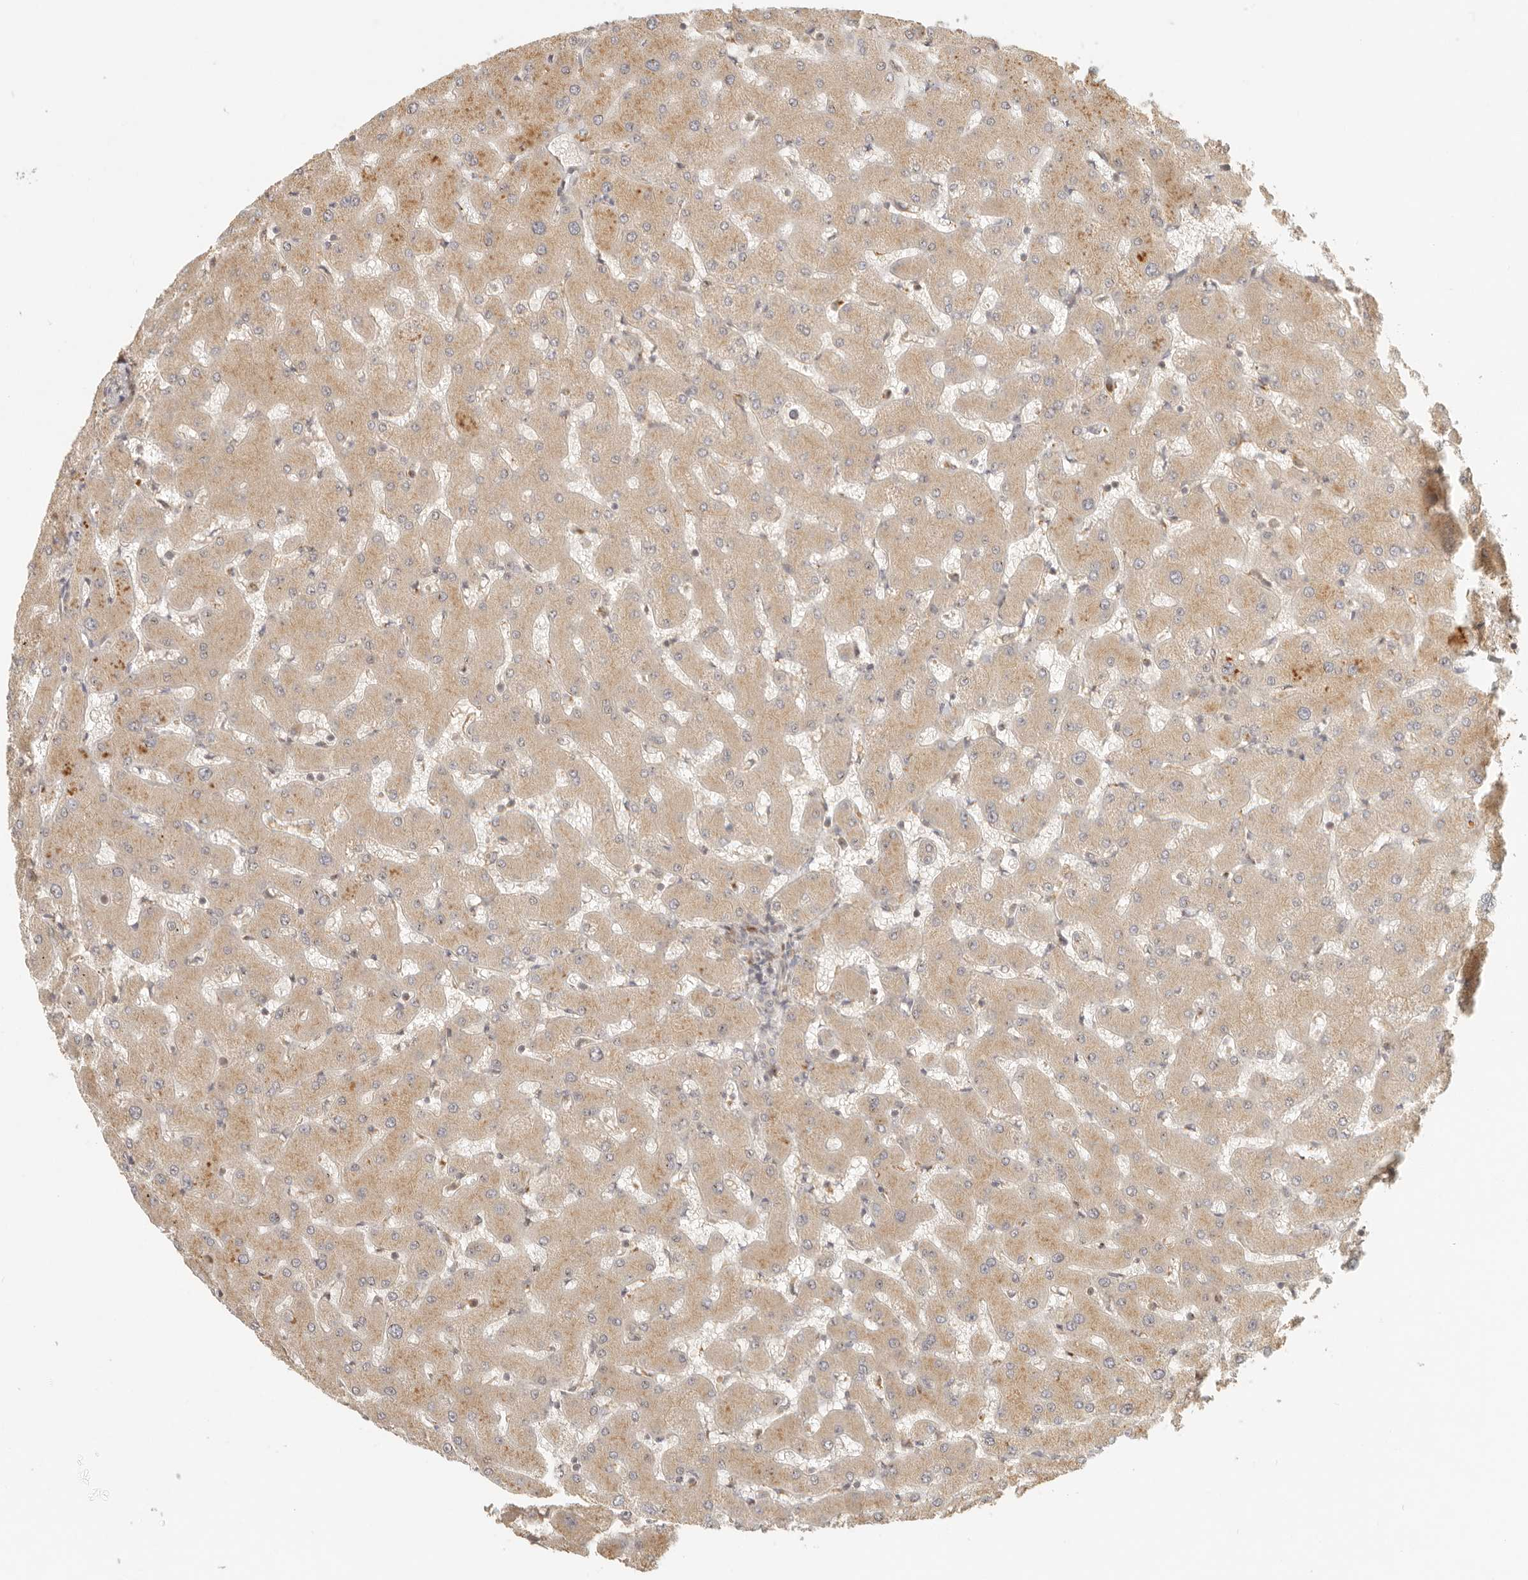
{"staining": {"intensity": "negative", "quantity": "none", "location": "none"}, "tissue": "liver", "cell_type": "Cholangiocytes", "image_type": "normal", "snomed": [{"axis": "morphology", "description": "Normal tissue, NOS"}, {"axis": "topography", "description": "Liver"}], "caption": "The IHC histopathology image has no significant staining in cholangiocytes of liver. (IHC, brightfield microscopy, high magnification).", "gene": "ANKRD61", "patient": {"sex": "female", "age": 63}}